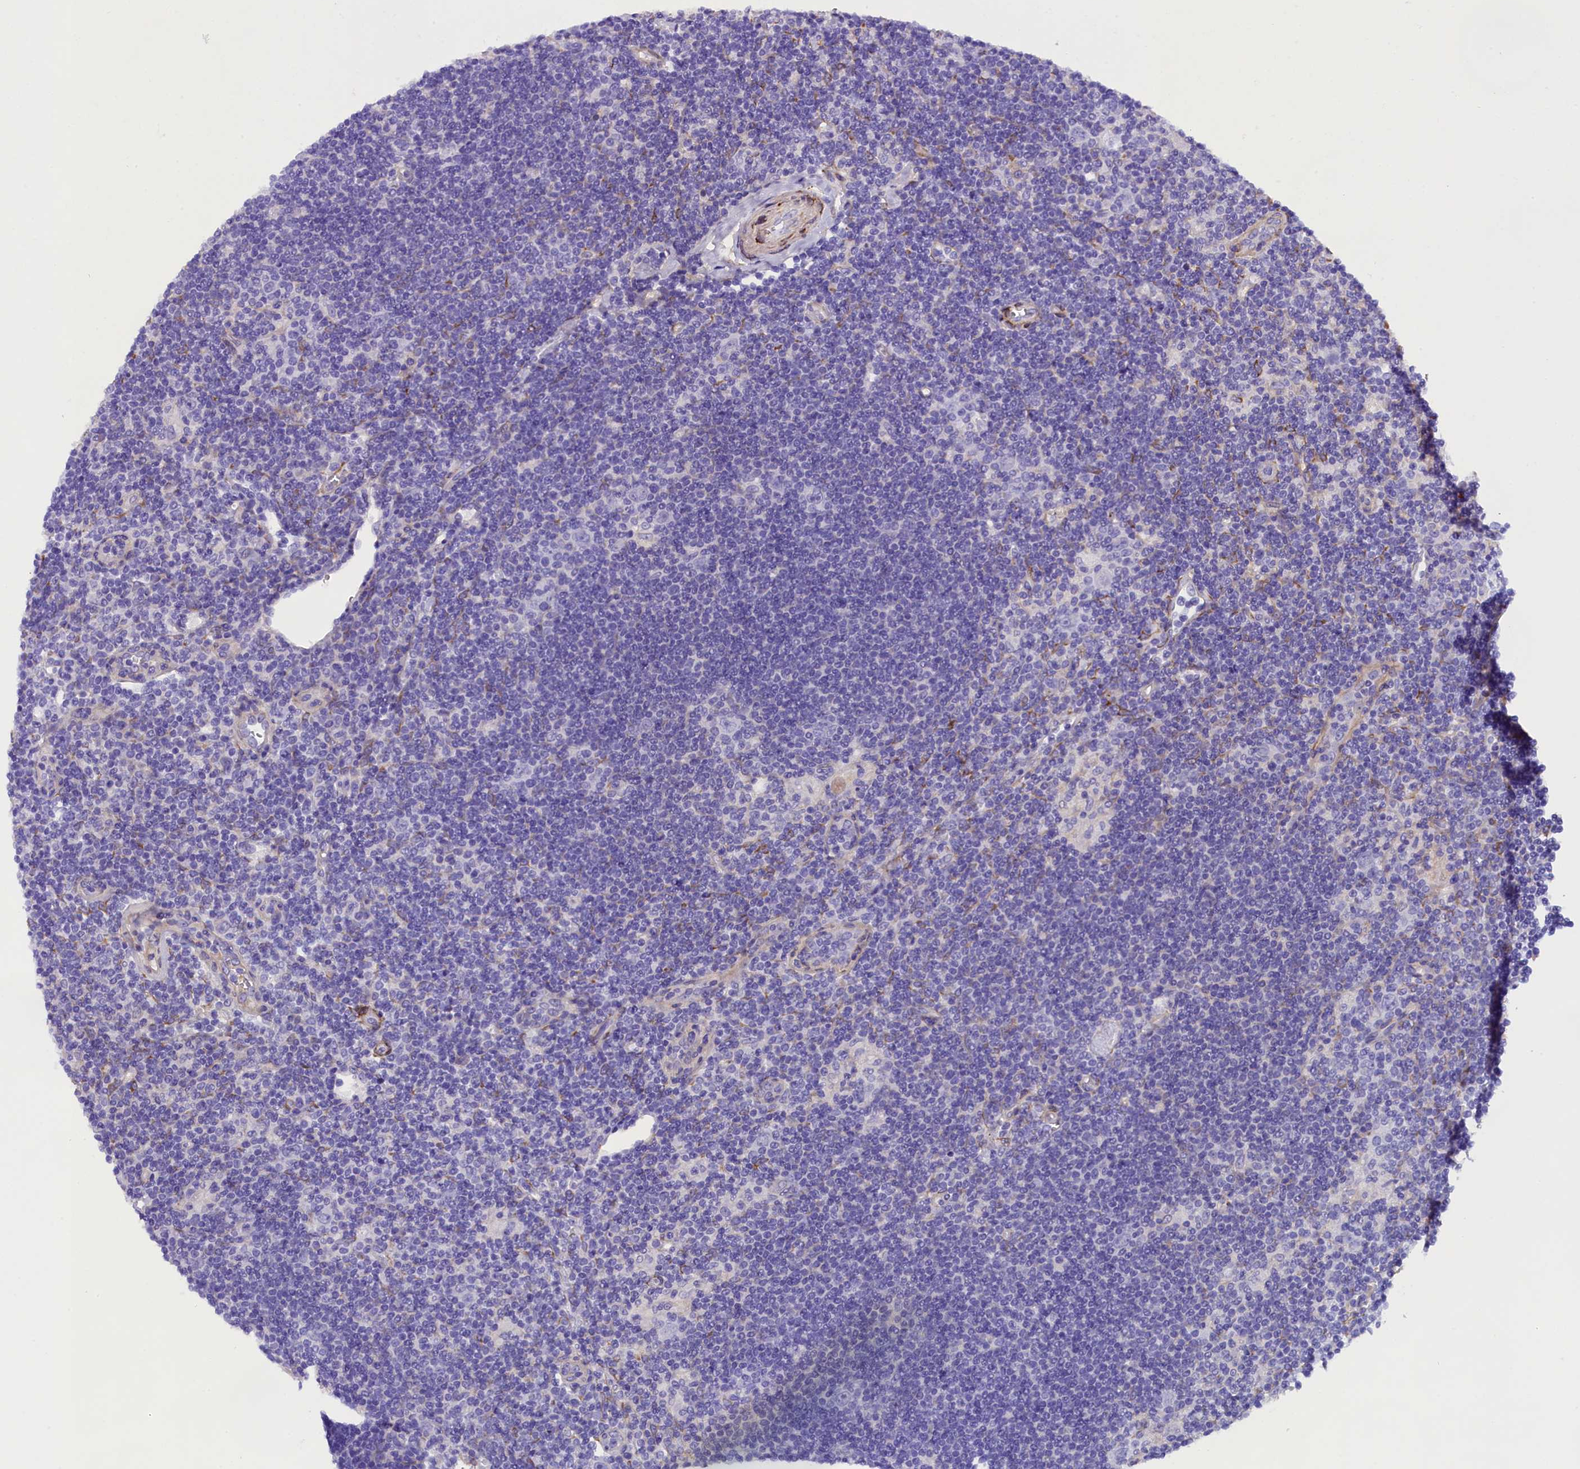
{"staining": {"intensity": "negative", "quantity": "none", "location": "none"}, "tissue": "lymphoma", "cell_type": "Tumor cells", "image_type": "cancer", "snomed": [{"axis": "morphology", "description": "Hodgkin's disease, NOS"}, {"axis": "topography", "description": "Lymph node"}], "caption": "Immunohistochemistry (IHC) of human Hodgkin's disease shows no expression in tumor cells.", "gene": "SOD3", "patient": {"sex": "female", "age": 57}}